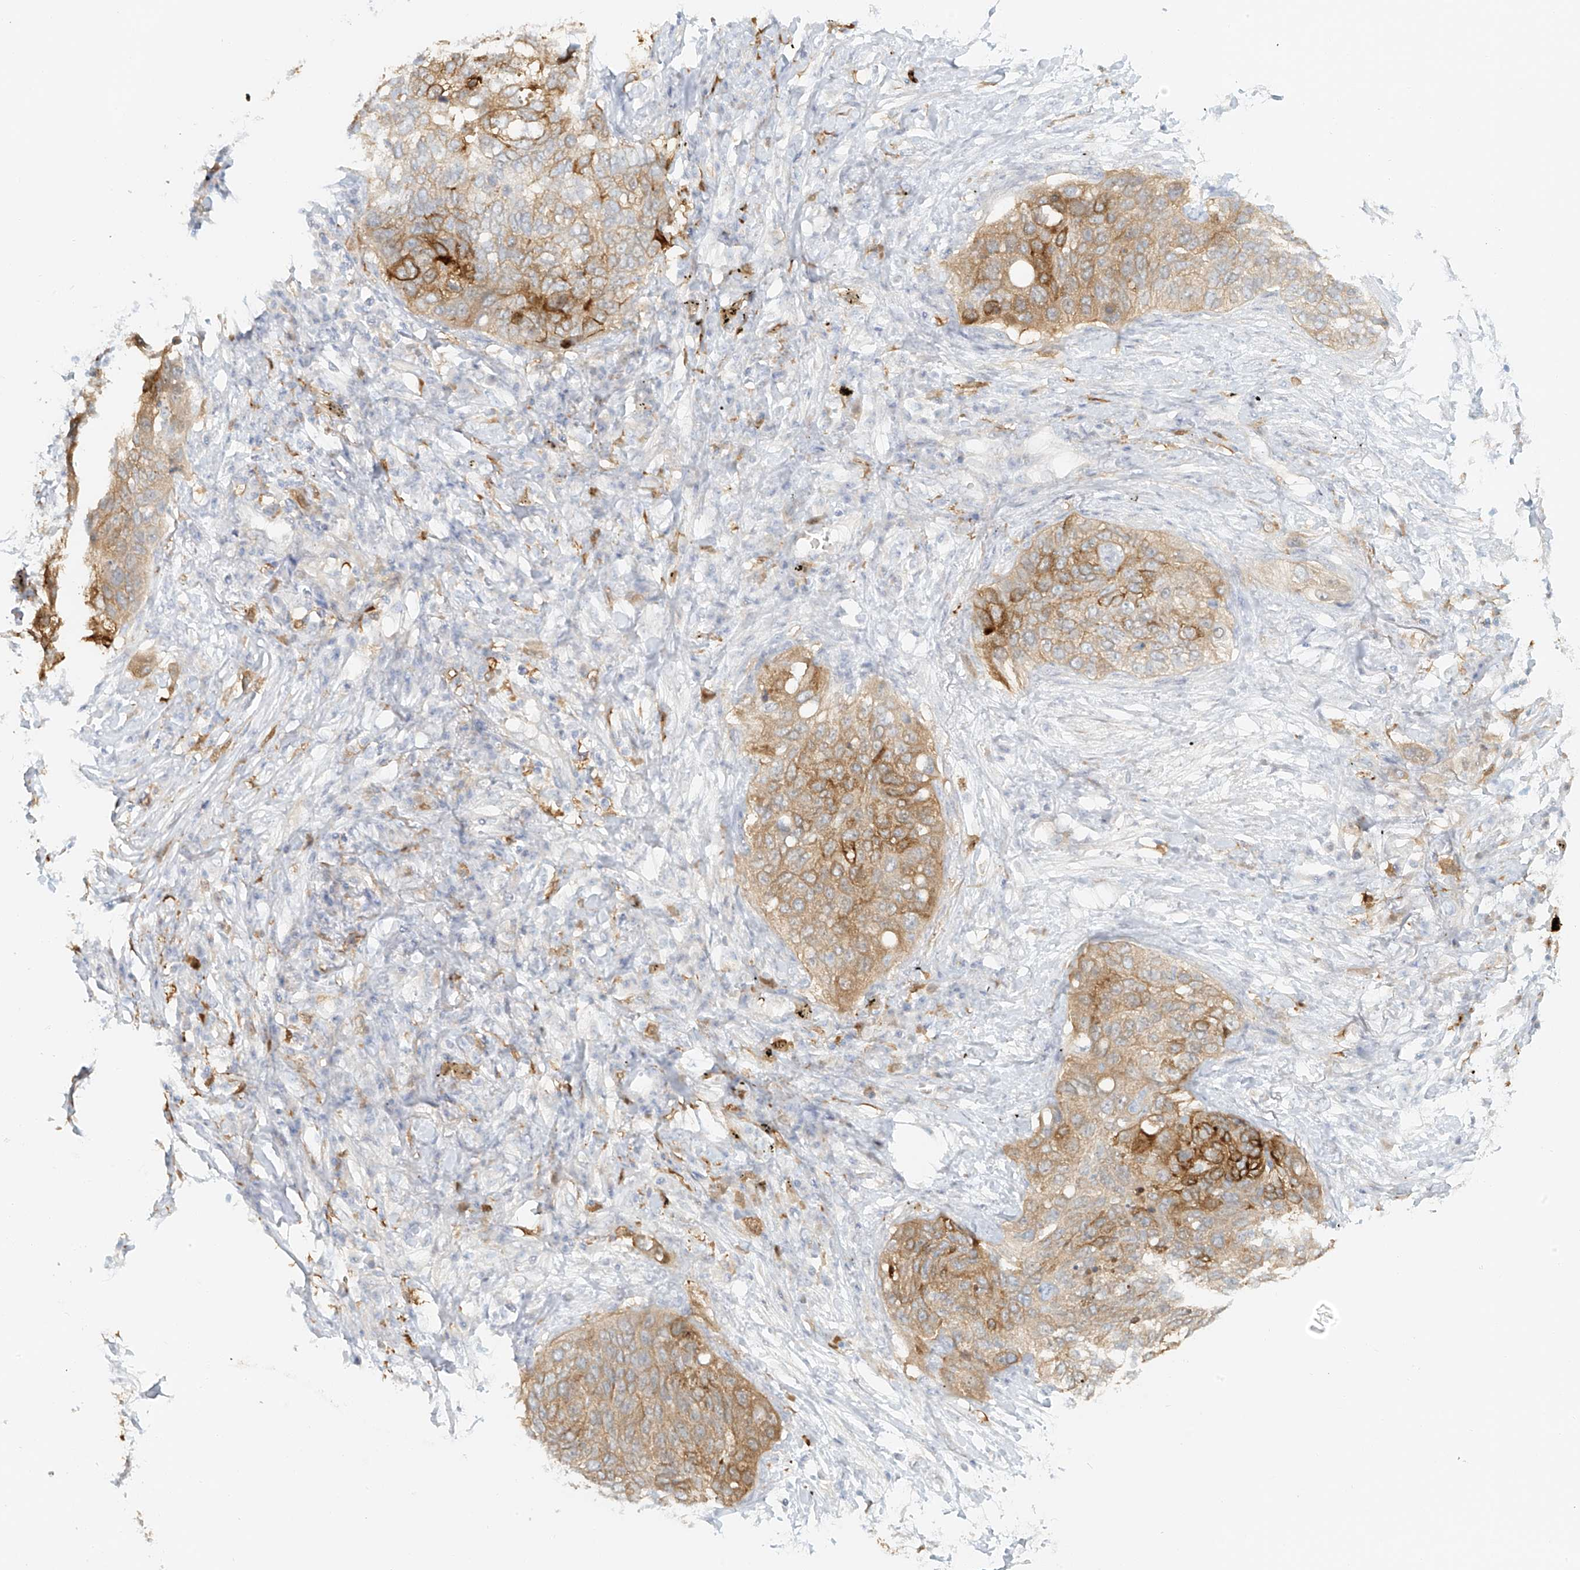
{"staining": {"intensity": "moderate", "quantity": ">75%", "location": "cytoplasmic/membranous"}, "tissue": "lung cancer", "cell_type": "Tumor cells", "image_type": "cancer", "snomed": [{"axis": "morphology", "description": "Squamous cell carcinoma, NOS"}, {"axis": "topography", "description": "Lung"}], "caption": "IHC photomicrograph of lung squamous cell carcinoma stained for a protein (brown), which reveals medium levels of moderate cytoplasmic/membranous positivity in approximately >75% of tumor cells.", "gene": "UPK1B", "patient": {"sex": "female", "age": 63}}